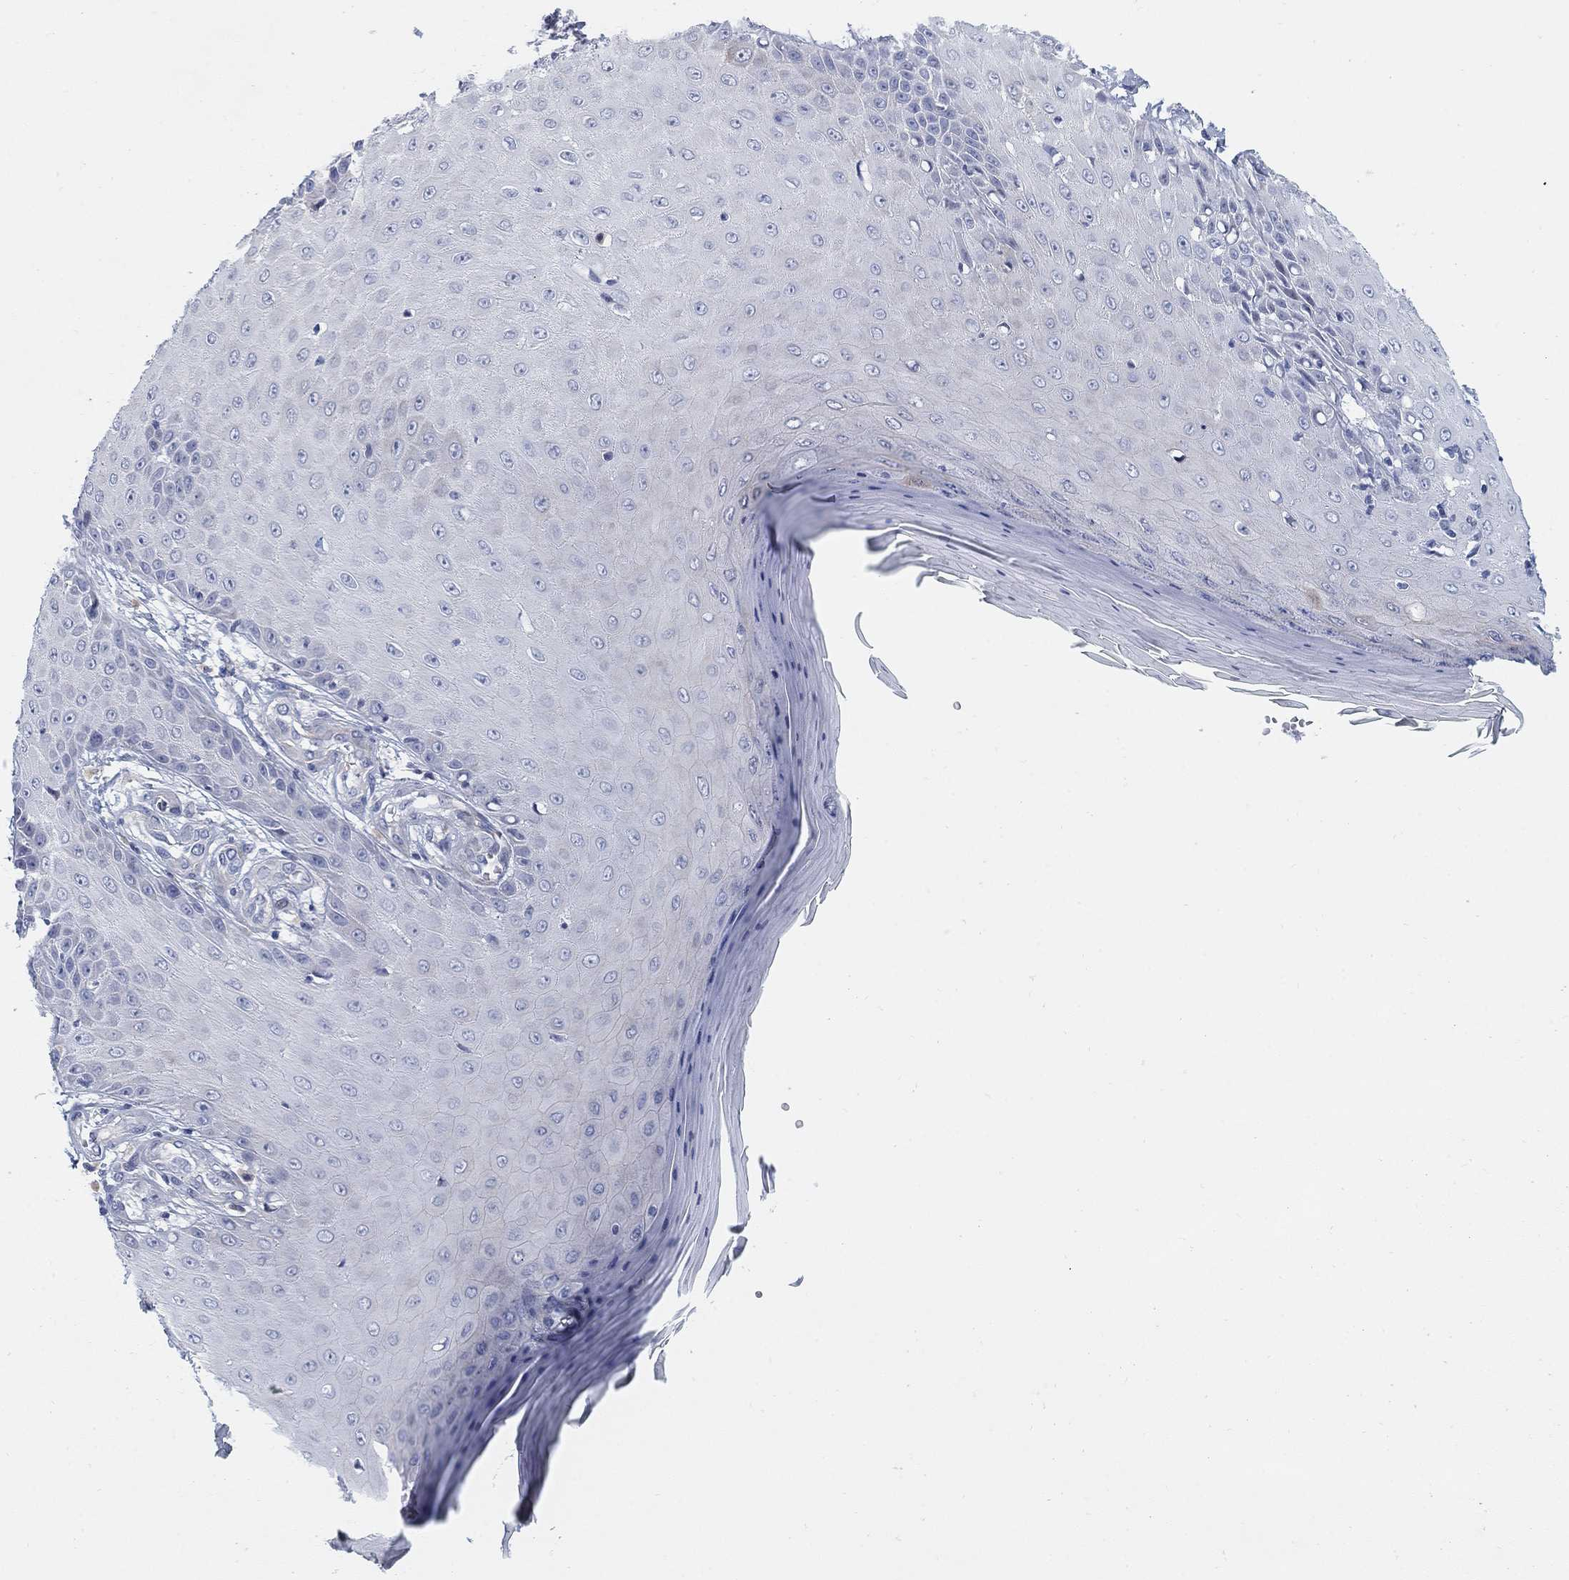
{"staining": {"intensity": "negative", "quantity": "none", "location": "none"}, "tissue": "skin cancer", "cell_type": "Tumor cells", "image_type": "cancer", "snomed": [{"axis": "morphology", "description": "Inflammation, NOS"}, {"axis": "morphology", "description": "Squamous cell carcinoma, NOS"}, {"axis": "topography", "description": "Skin"}], "caption": "Immunohistochemistry (IHC) photomicrograph of neoplastic tissue: skin cancer (squamous cell carcinoma) stained with DAB shows no significant protein positivity in tumor cells.", "gene": "HEATR4", "patient": {"sex": "male", "age": 70}}